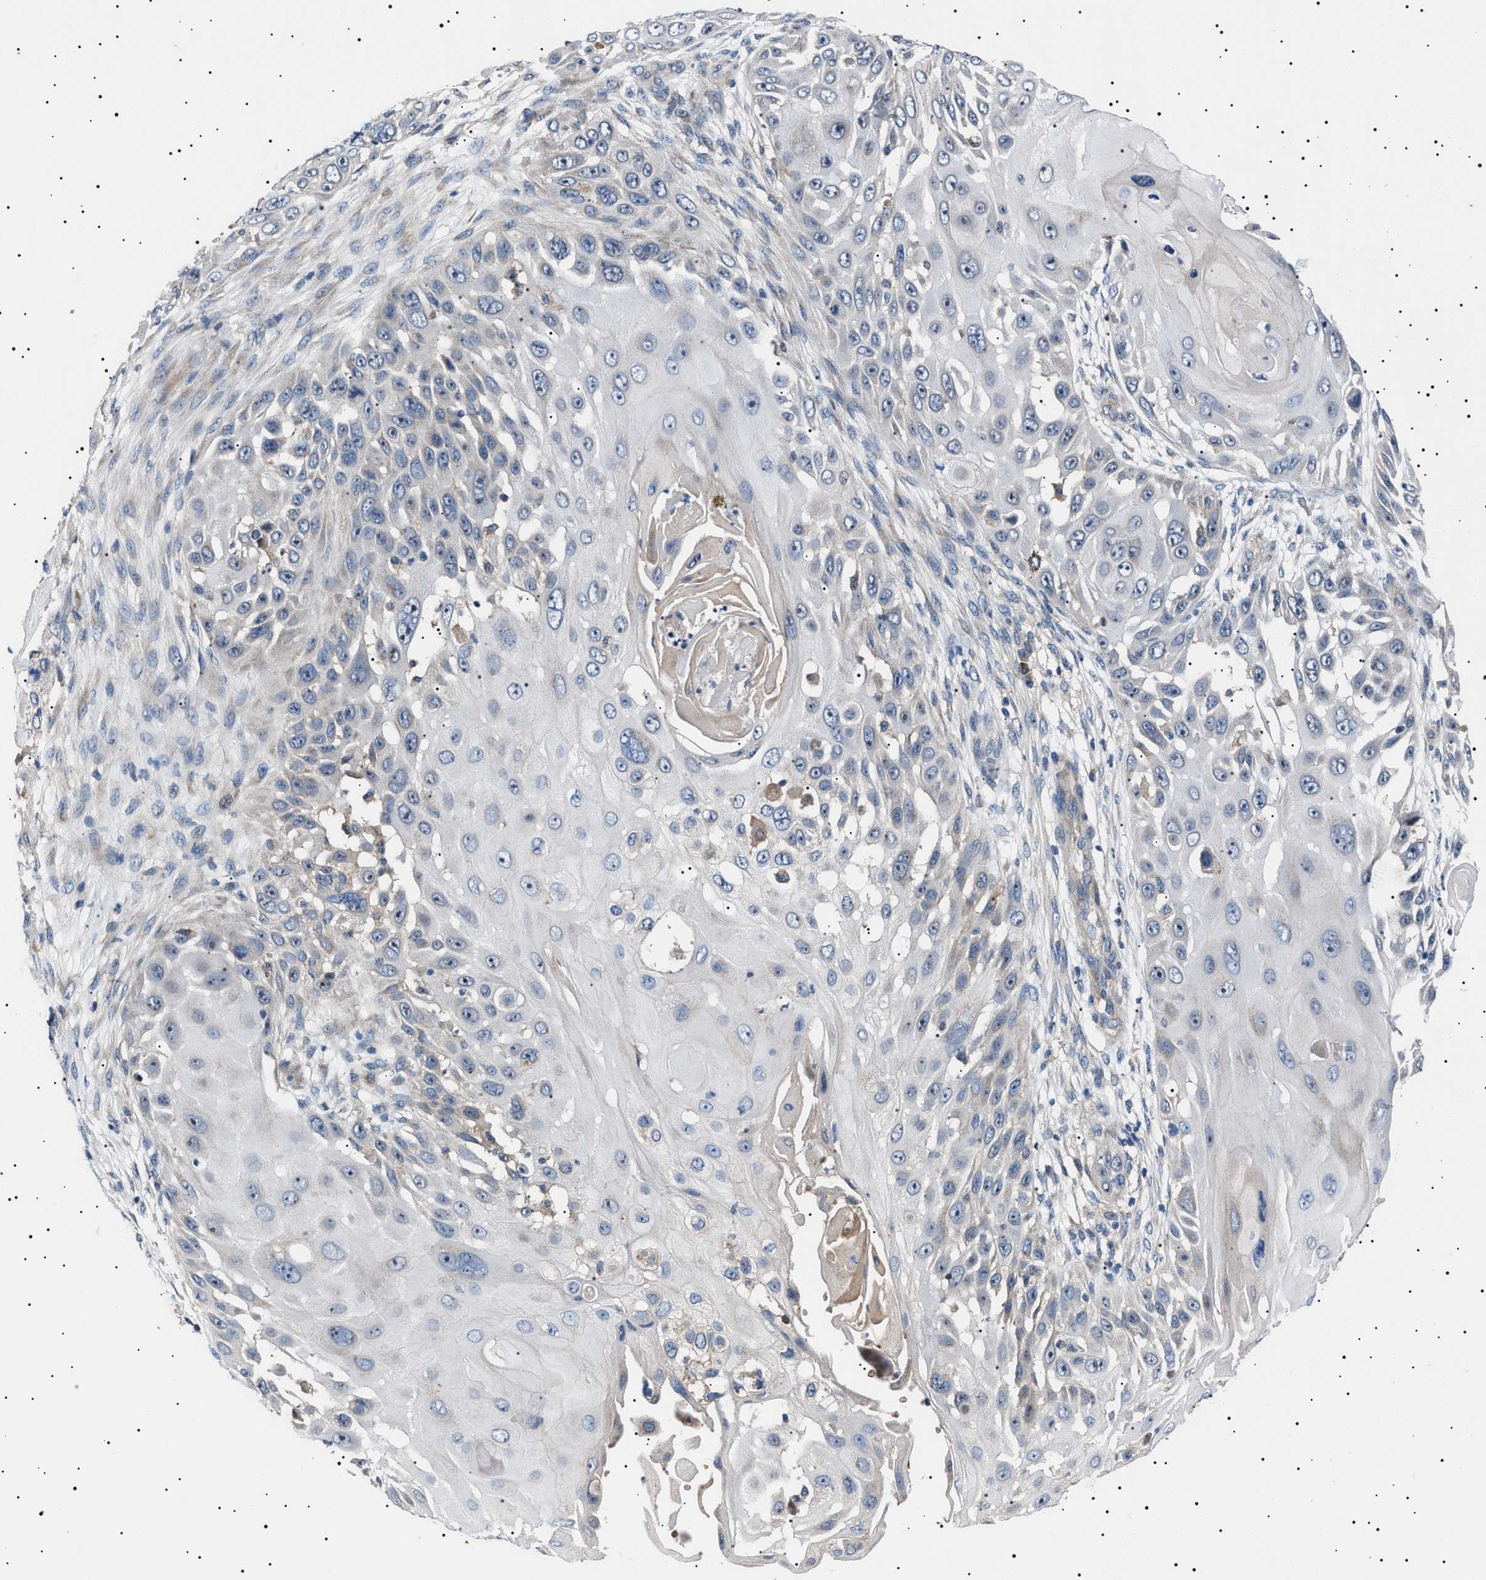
{"staining": {"intensity": "negative", "quantity": "none", "location": "none"}, "tissue": "skin cancer", "cell_type": "Tumor cells", "image_type": "cancer", "snomed": [{"axis": "morphology", "description": "Squamous cell carcinoma, NOS"}, {"axis": "topography", "description": "Skin"}], "caption": "This image is of skin cancer (squamous cell carcinoma) stained with immunohistochemistry (IHC) to label a protein in brown with the nuclei are counter-stained blue. There is no positivity in tumor cells.", "gene": "PTRH1", "patient": {"sex": "female", "age": 44}}